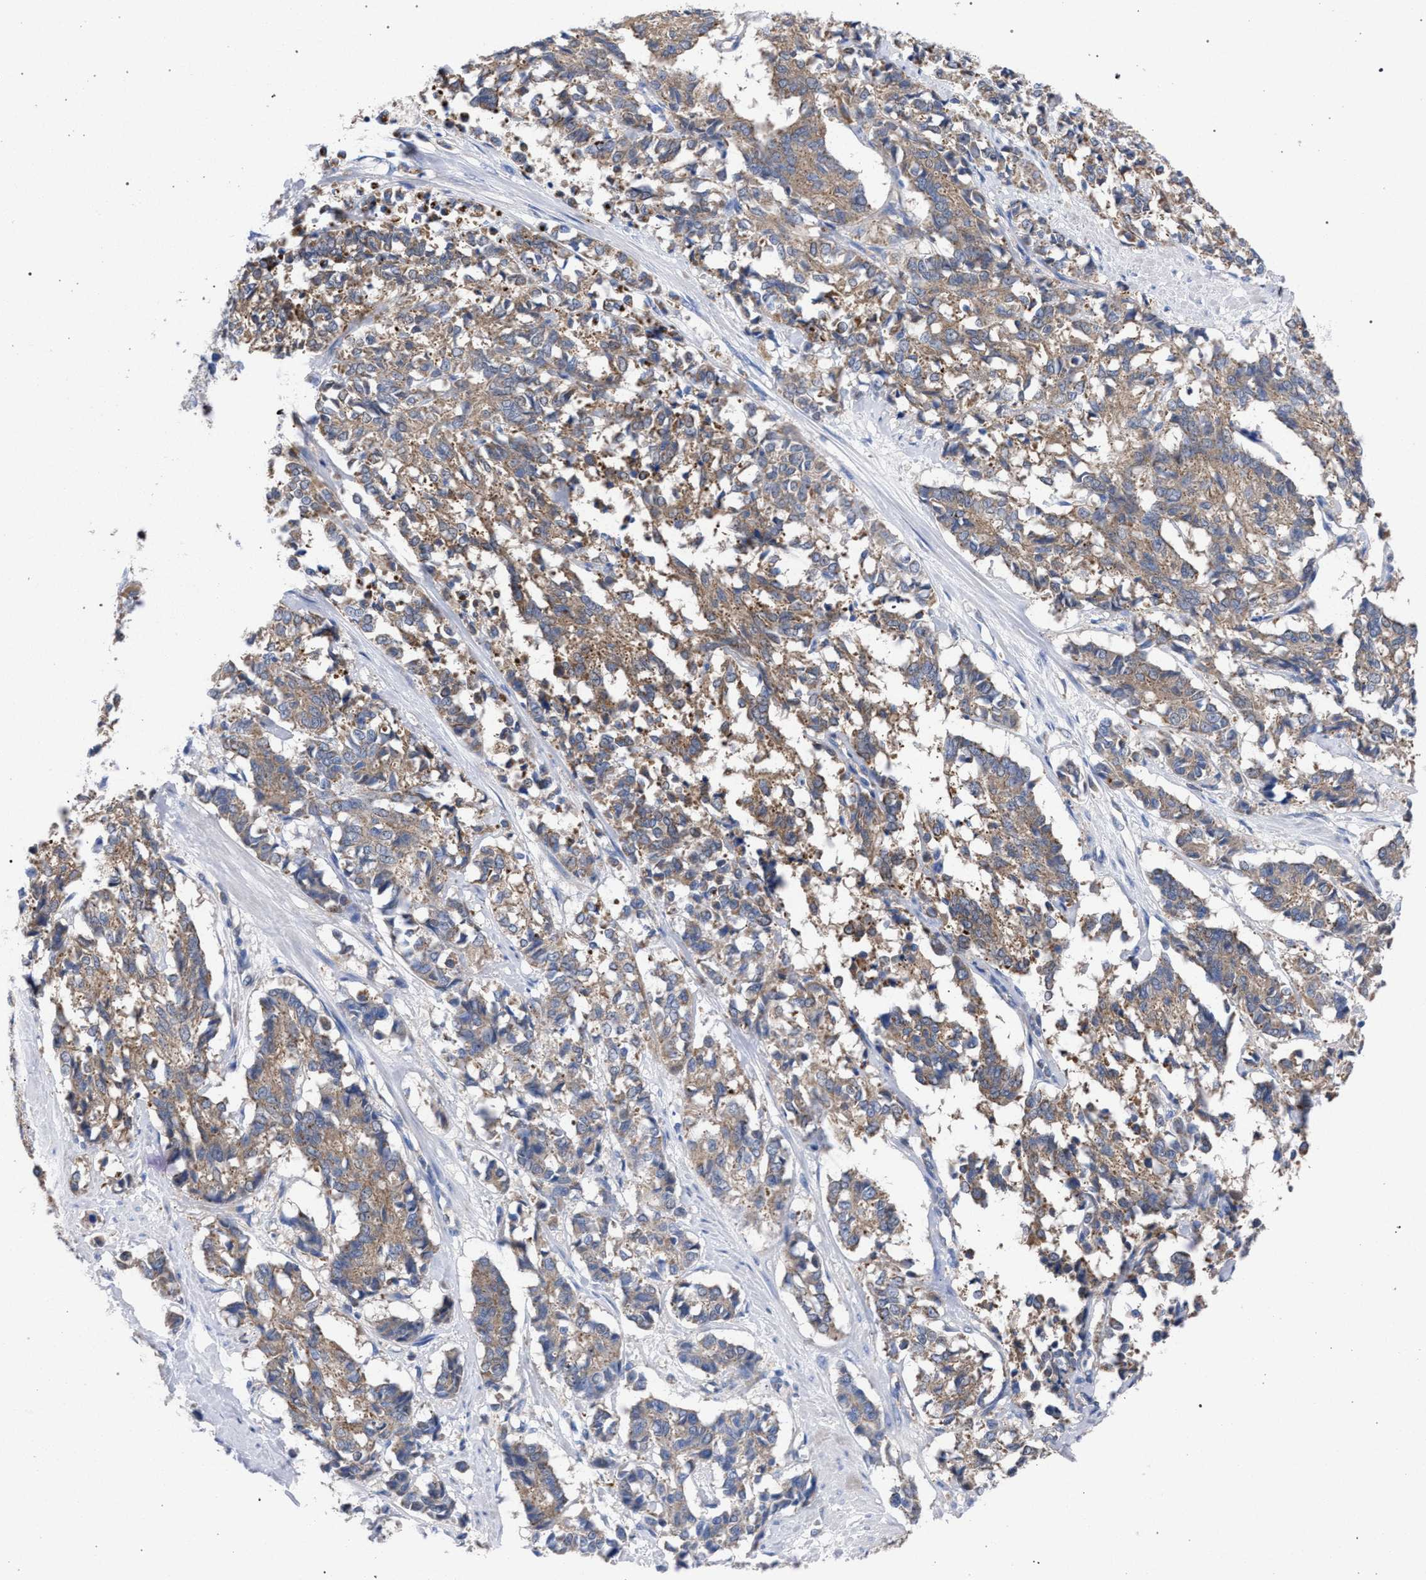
{"staining": {"intensity": "moderate", "quantity": ">75%", "location": "cytoplasmic/membranous"}, "tissue": "cervical cancer", "cell_type": "Tumor cells", "image_type": "cancer", "snomed": [{"axis": "morphology", "description": "Squamous cell carcinoma, NOS"}, {"axis": "topography", "description": "Cervix"}], "caption": "The micrograph displays immunohistochemical staining of cervical squamous cell carcinoma. There is moderate cytoplasmic/membranous expression is appreciated in about >75% of tumor cells.", "gene": "GMPR", "patient": {"sex": "female", "age": 35}}